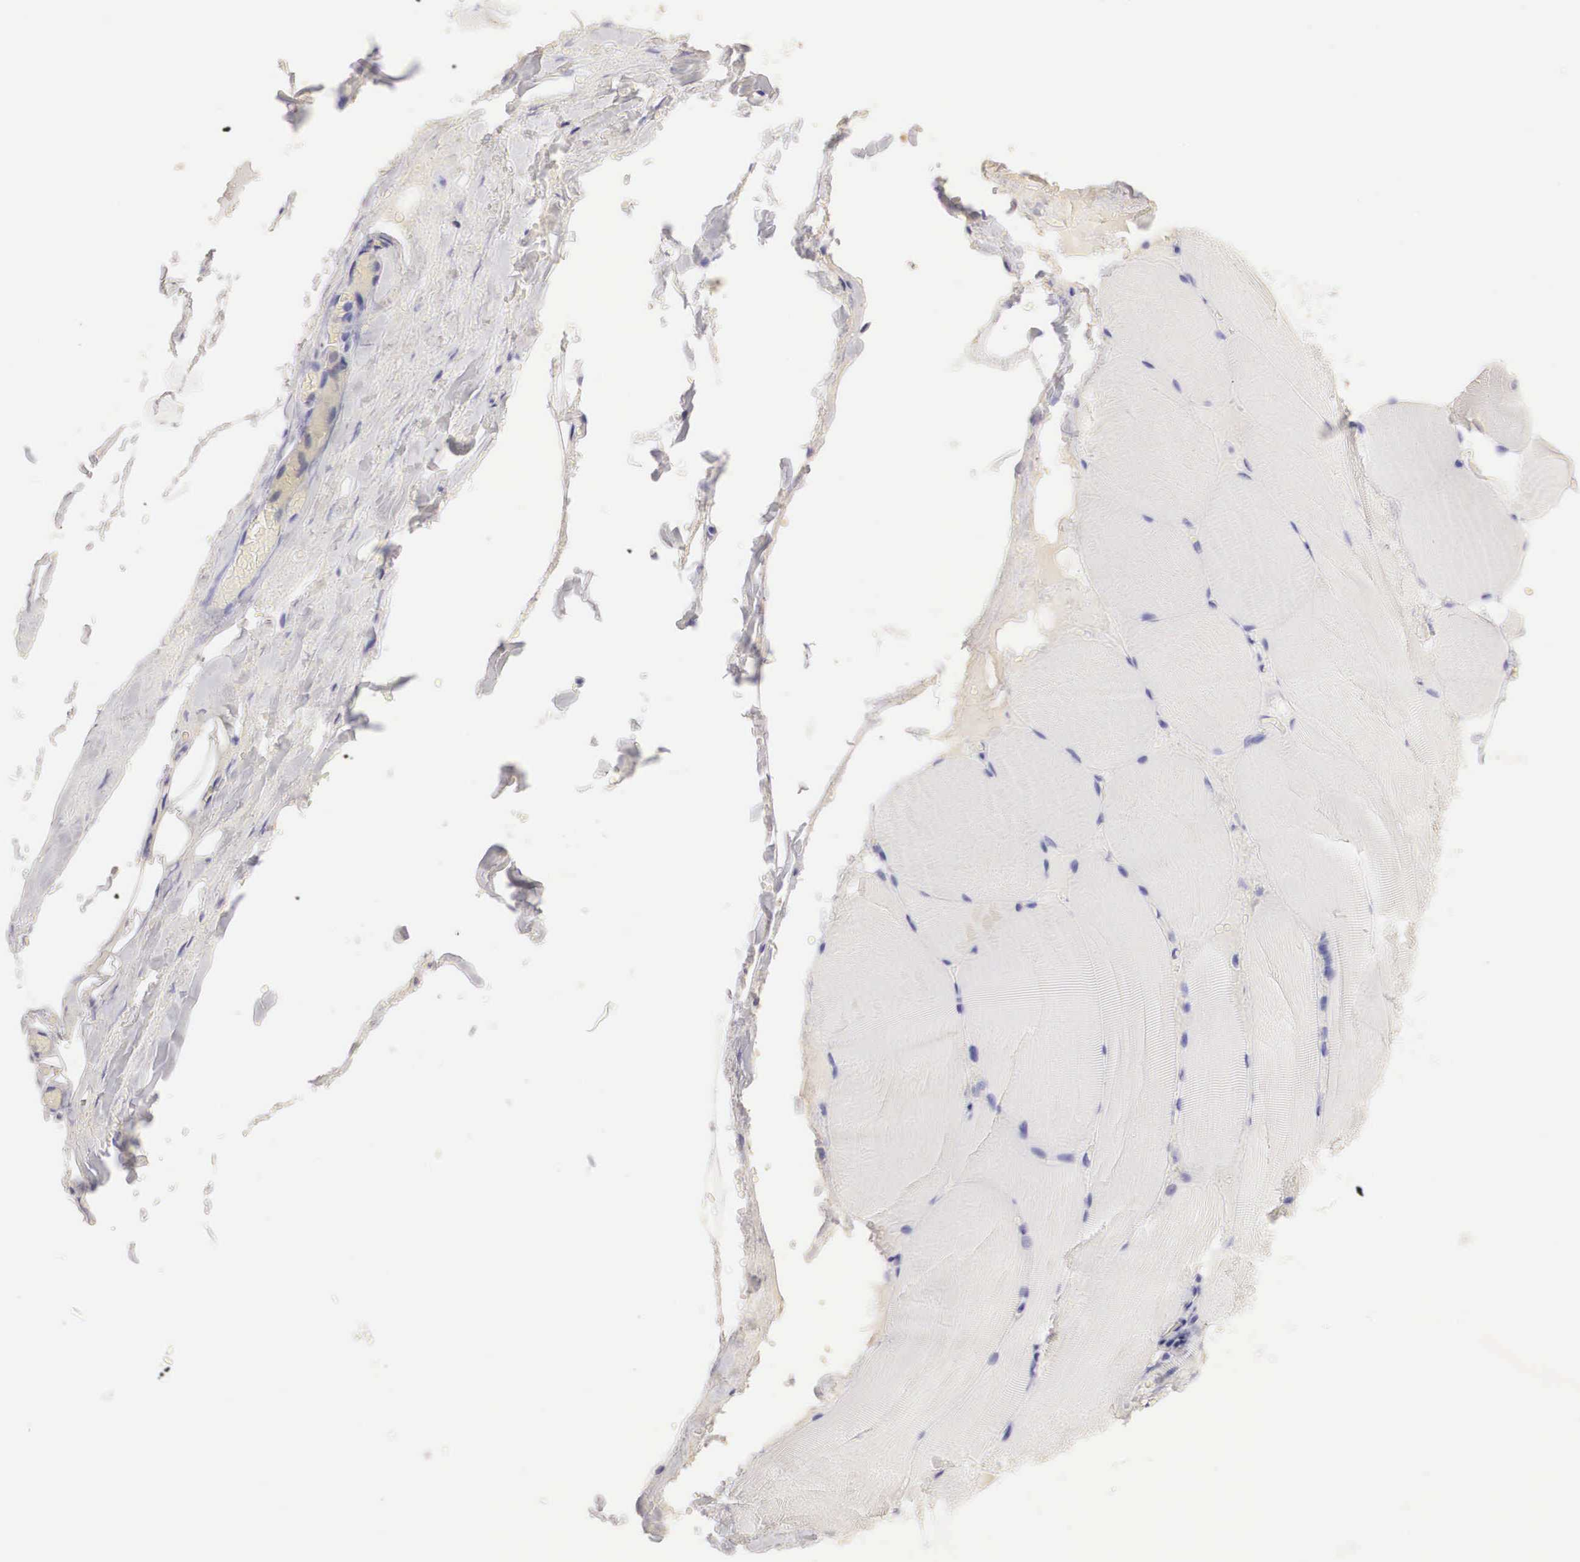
{"staining": {"intensity": "negative", "quantity": "none", "location": "none"}, "tissue": "skeletal muscle", "cell_type": "Myocytes", "image_type": "normal", "snomed": [{"axis": "morphology", "description": "Normal tissue, NOS"}, {"axis": "topography", "description": "Skeletal muscle"}], "caption": "This is an immunohistochemistry (IHC) image of benign human skeletal muscle. There is no staining in myocytes.", "gene": "ERBB2", "patient": {"sex": "male", "age": 71}}